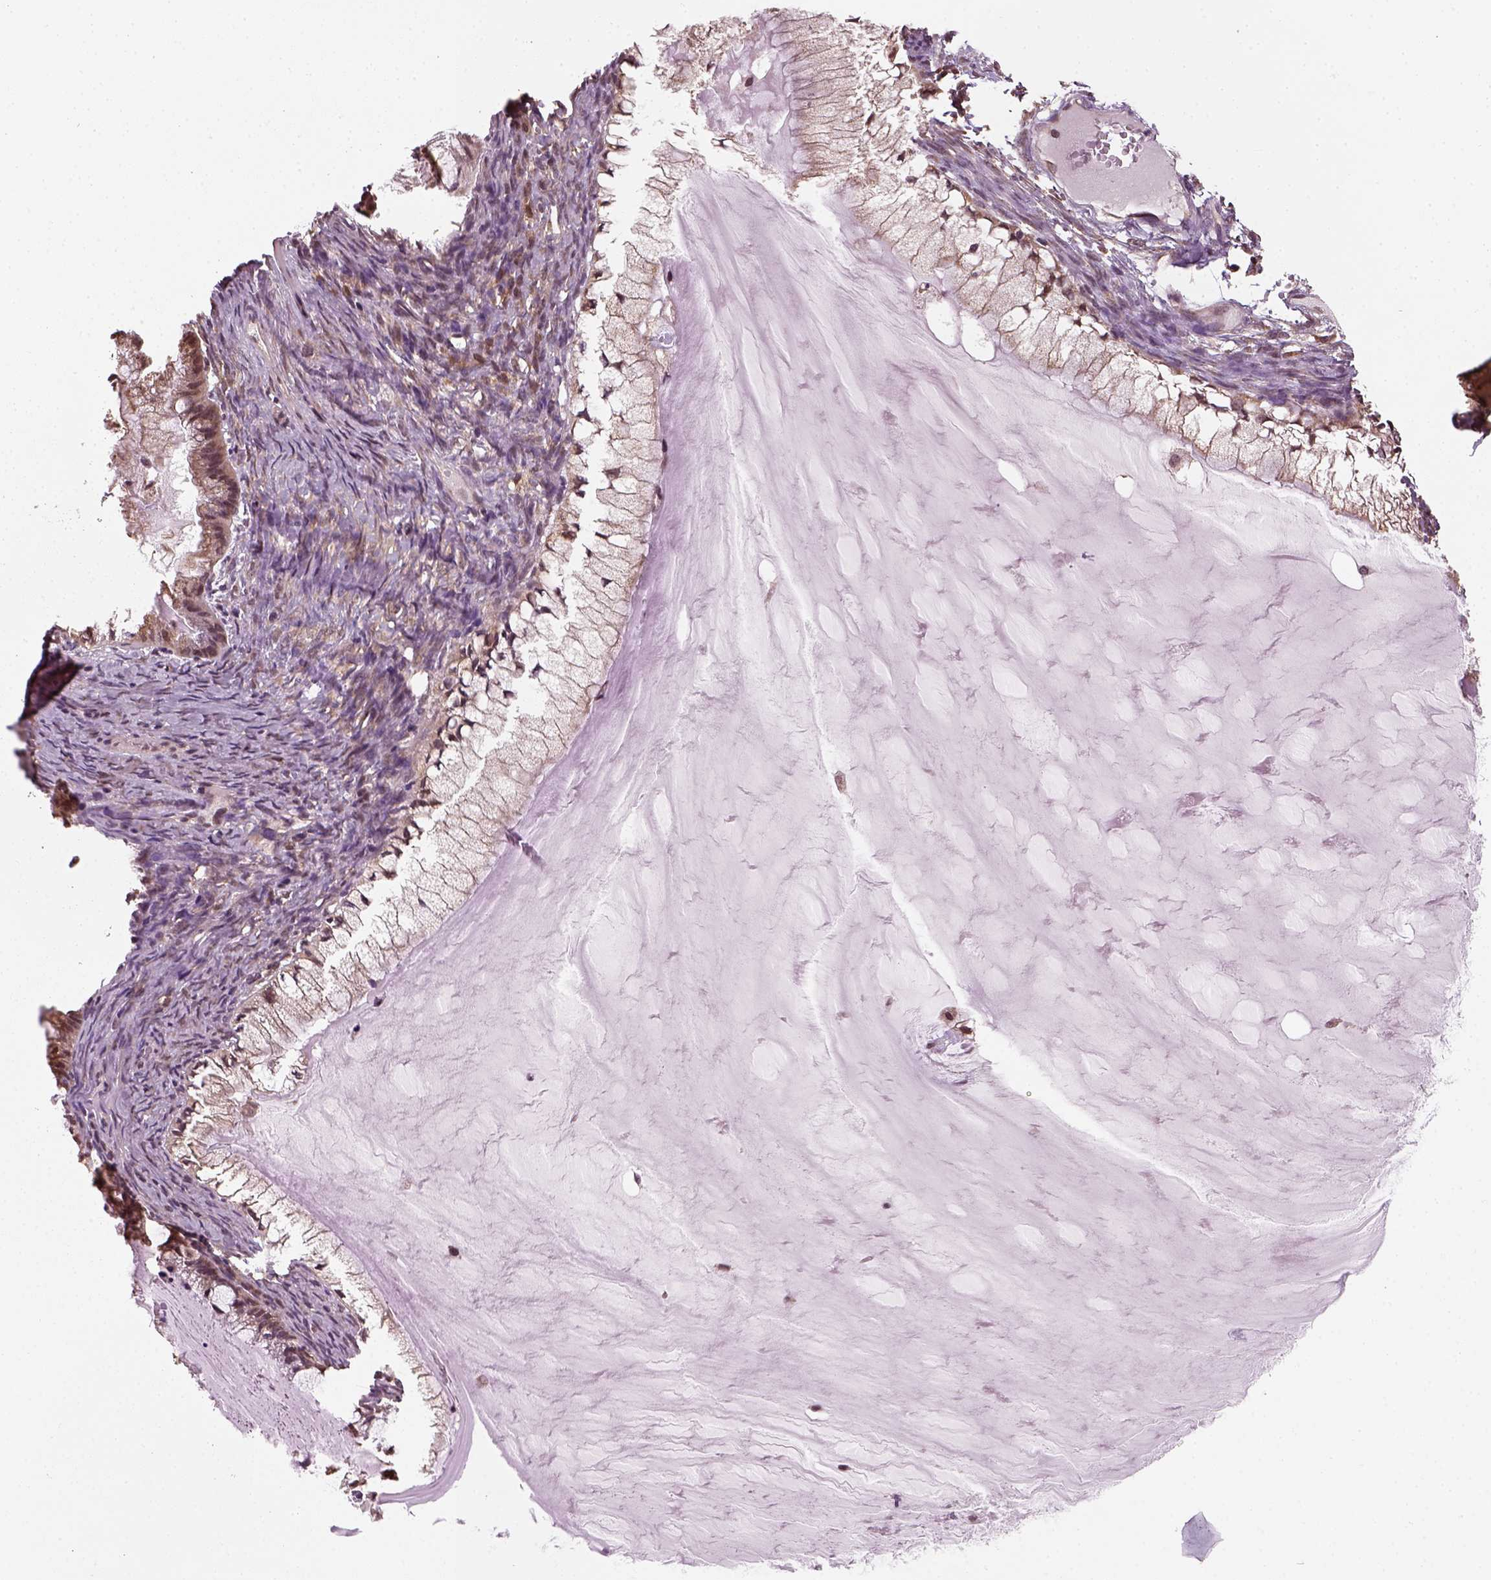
{"staining": {"intensity": "moderate", "quantity": ">75%", "location": "cytoplasmic/membranous,nuclear"}, "tissue": "ovarian cancer", "cell_type": "Tumor cells", "image_type": "cancer", "snomed": [{"axis": "morphology", "description": "Cystadenocarcinoma, mucinous, NOS"}, {"axis": "topography", "description": "Ovary"}], "caption": "Ovarian mucinous cystadenocarcinoma was stained to show a protein in brown. There is medium levels of moderate cytoplasmic/membranous and nuclear staining in about >75% of tumor cells.", "gene": "NUDT9", "patient": {"sex": "female", "age": 57}}